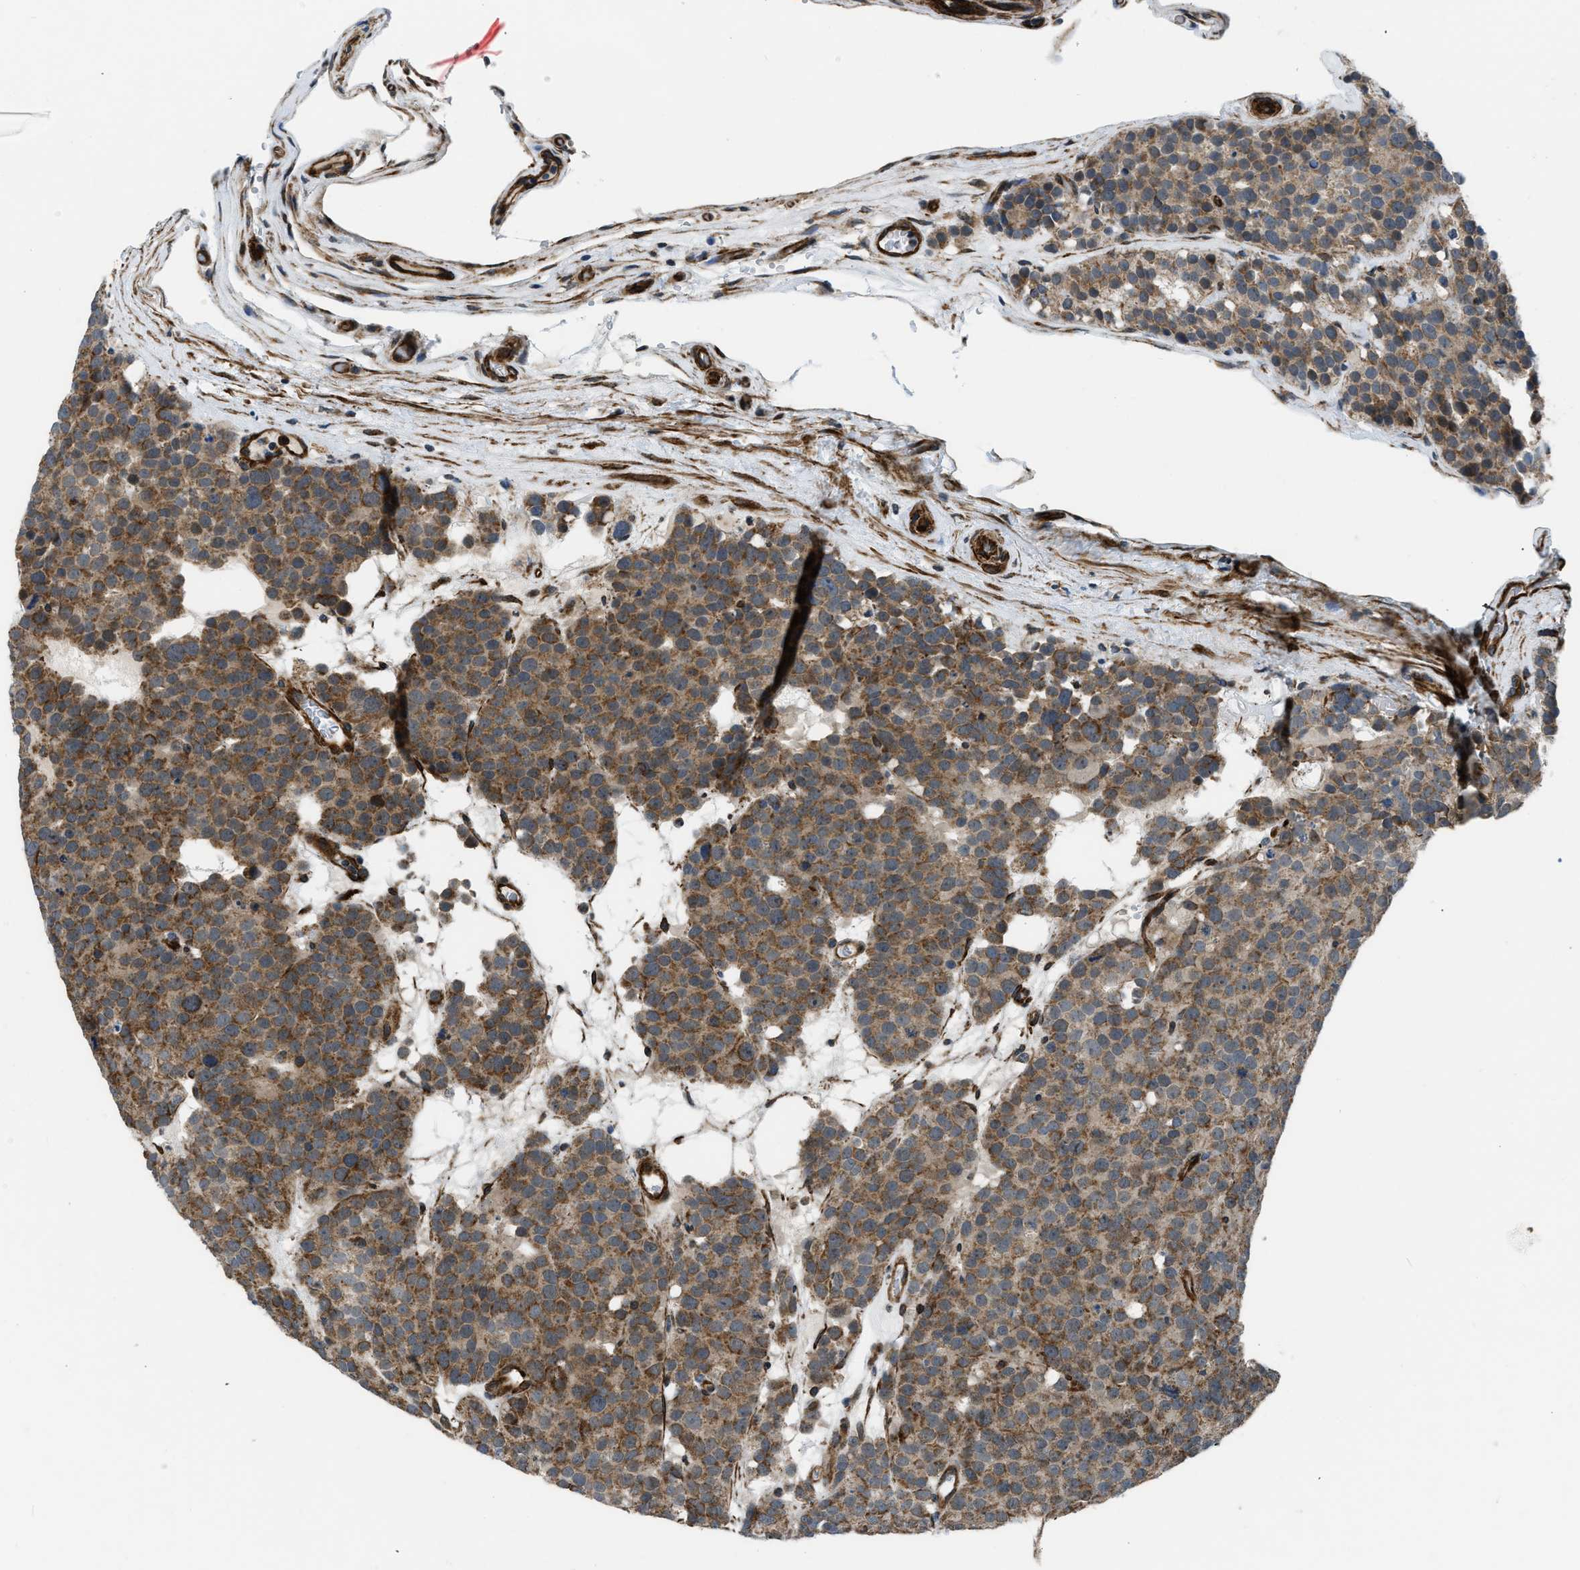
{"staining": {"intensity": "moderate", "quantity": ">75%", "location": "cytoplasmic/membranous"}, "tissue": "testis cancer", "cell_type": "Tumor cells", "image_type": "cancer", "snomed": [{"axis": "morphology", "description": "Seminoma, NOS"}, {"axis": "topography", "description": "Testis"}], "caption": "A histopathology image showing moderate cytoplasmic/membranous staining in approximately >75% of tumor cells in testis cancer (seminoma), as visualized by brown immunohistochemical staining.", "gene": "GSDME", "patient": {"sex": "male", "age": 71}}